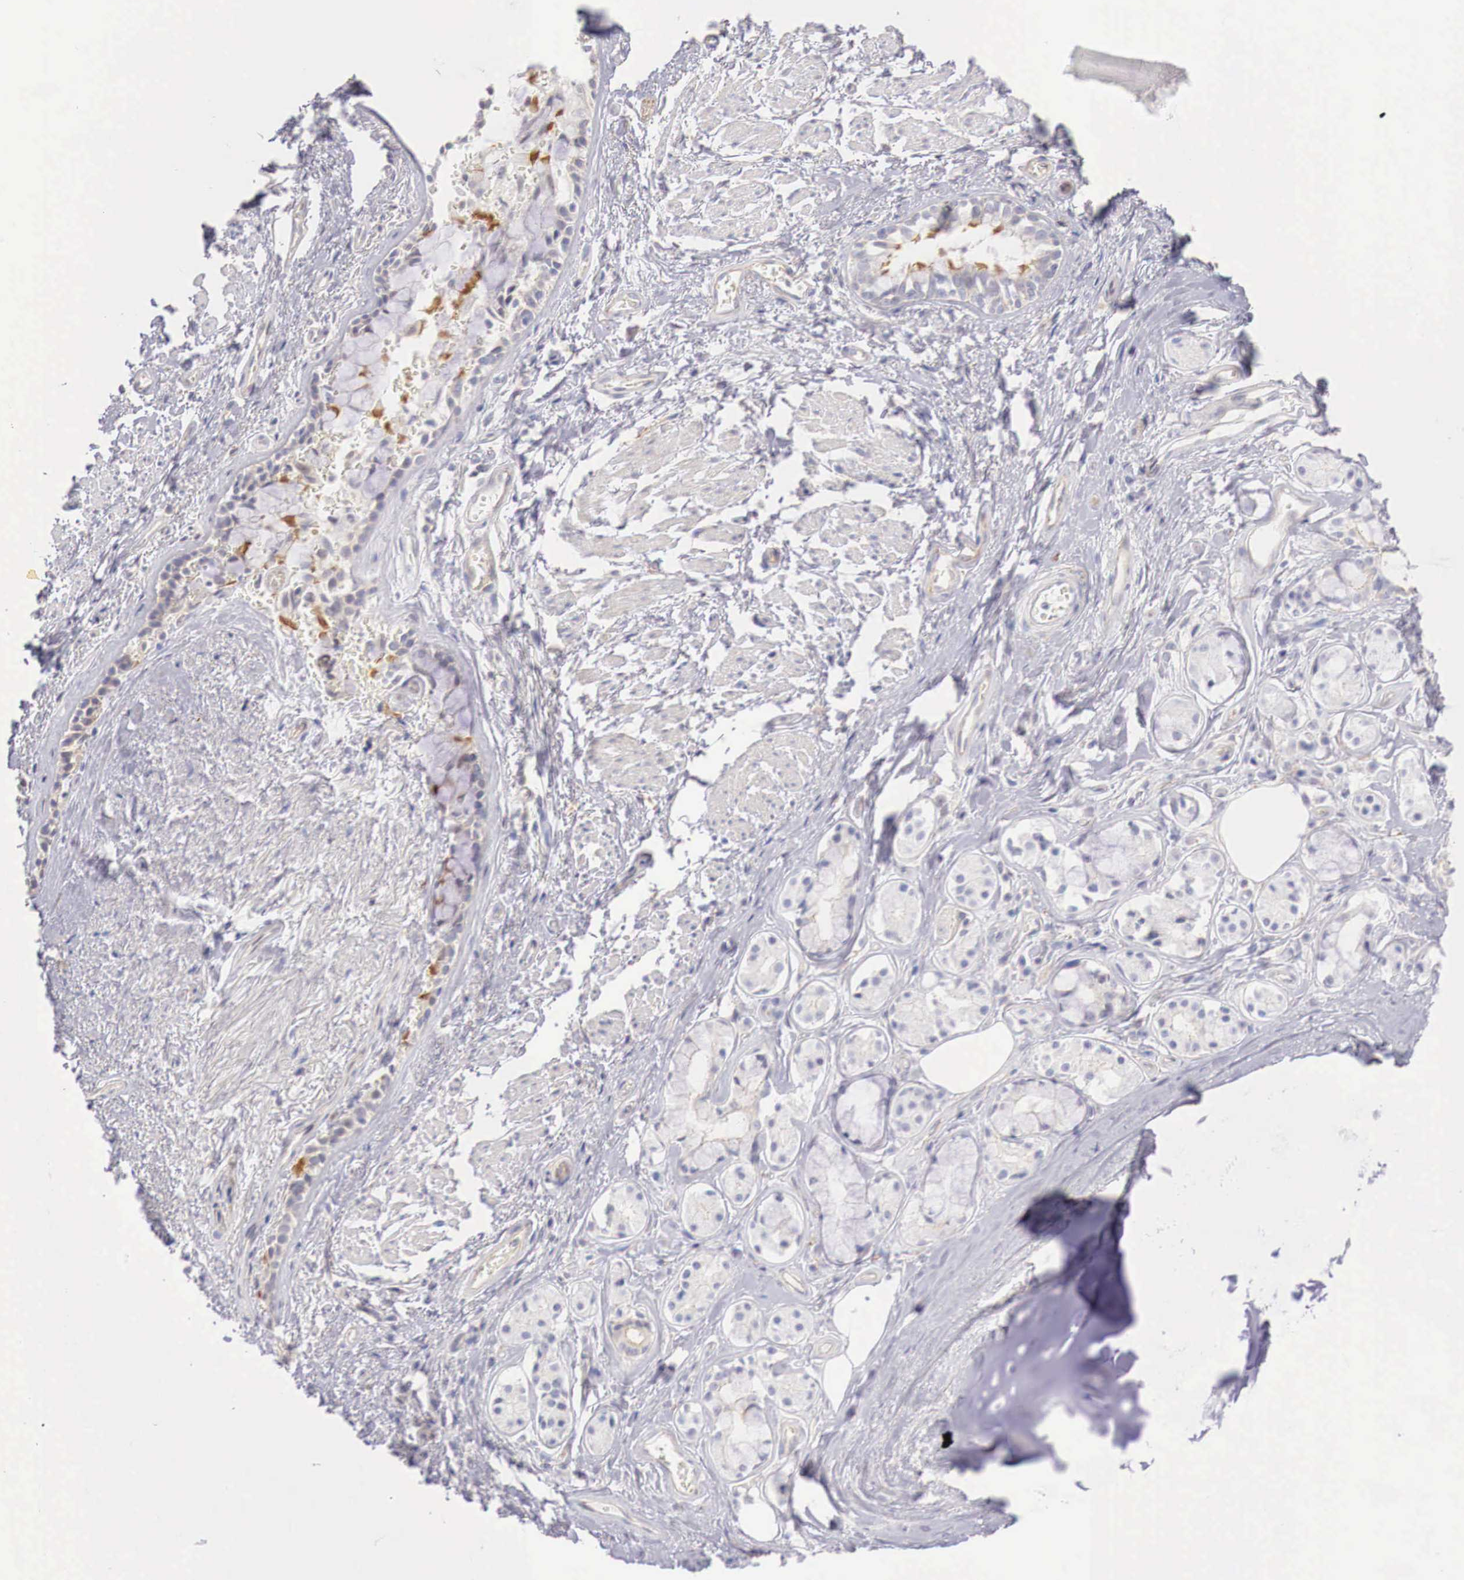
{"staining": {"intensity": "negative", "quantity": "none", "location": "none"}, "tissue": "adipose tissue", "cell_type": "Adipocytes", "image_type": "normal", "snomed": [{"axis": "morphology", "description": "Normal tissue, NOS"}, {"axis": "topography", "description": "Cartilage tissue"}, {"axis": "topography", "description": "Lung"}], "caption": "Adipocytes show no significant expression in benign adipose tissue. Brightfield microscopy of immunohistochemistry stained with DAB (3,3'-diaminobenzidine) (brown) and hematoxylin (blue), captured at high magnification.", "gene": "TRIM13", "patient": {"sex": "male", "age": 65}}